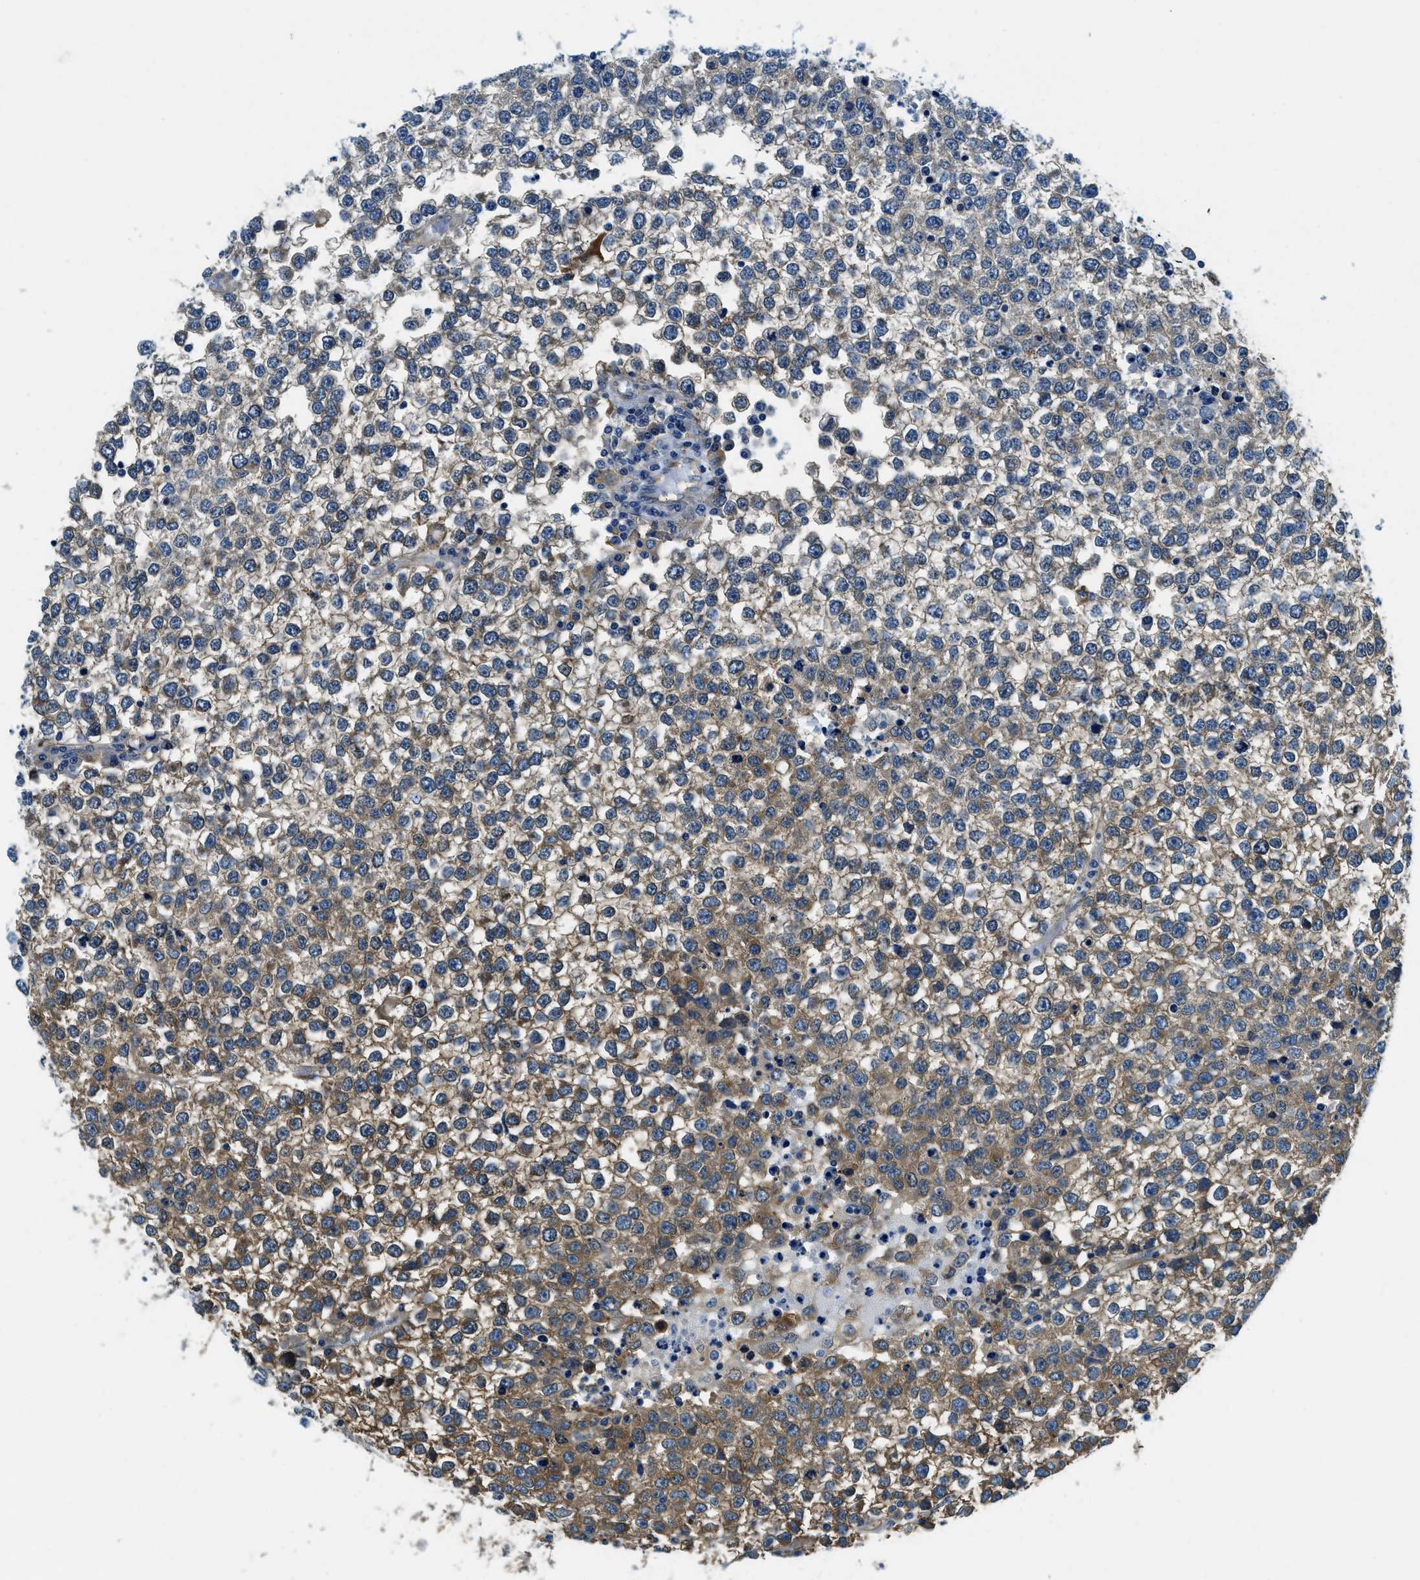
{"staining": {"intensity": "strong", "quantity": ">75%", "location": "cytoplasmic/membranous"}, "tissue": "testis cancer", "cell_type": "Tumor cells", "image_type": "cancer", "snomed": [{"axis": "morphology", "description": "Seminoma, NOS"}, {"axis": "topography", "description": "Testis"}], "caption": "Tumor cells reveal high levels of strong cytoplasmic/membranous positivity in approximately >75% of cells in human seminoma (testis).", "gene": "TWF1", "patient": {"sex": "male", "age": 65}}